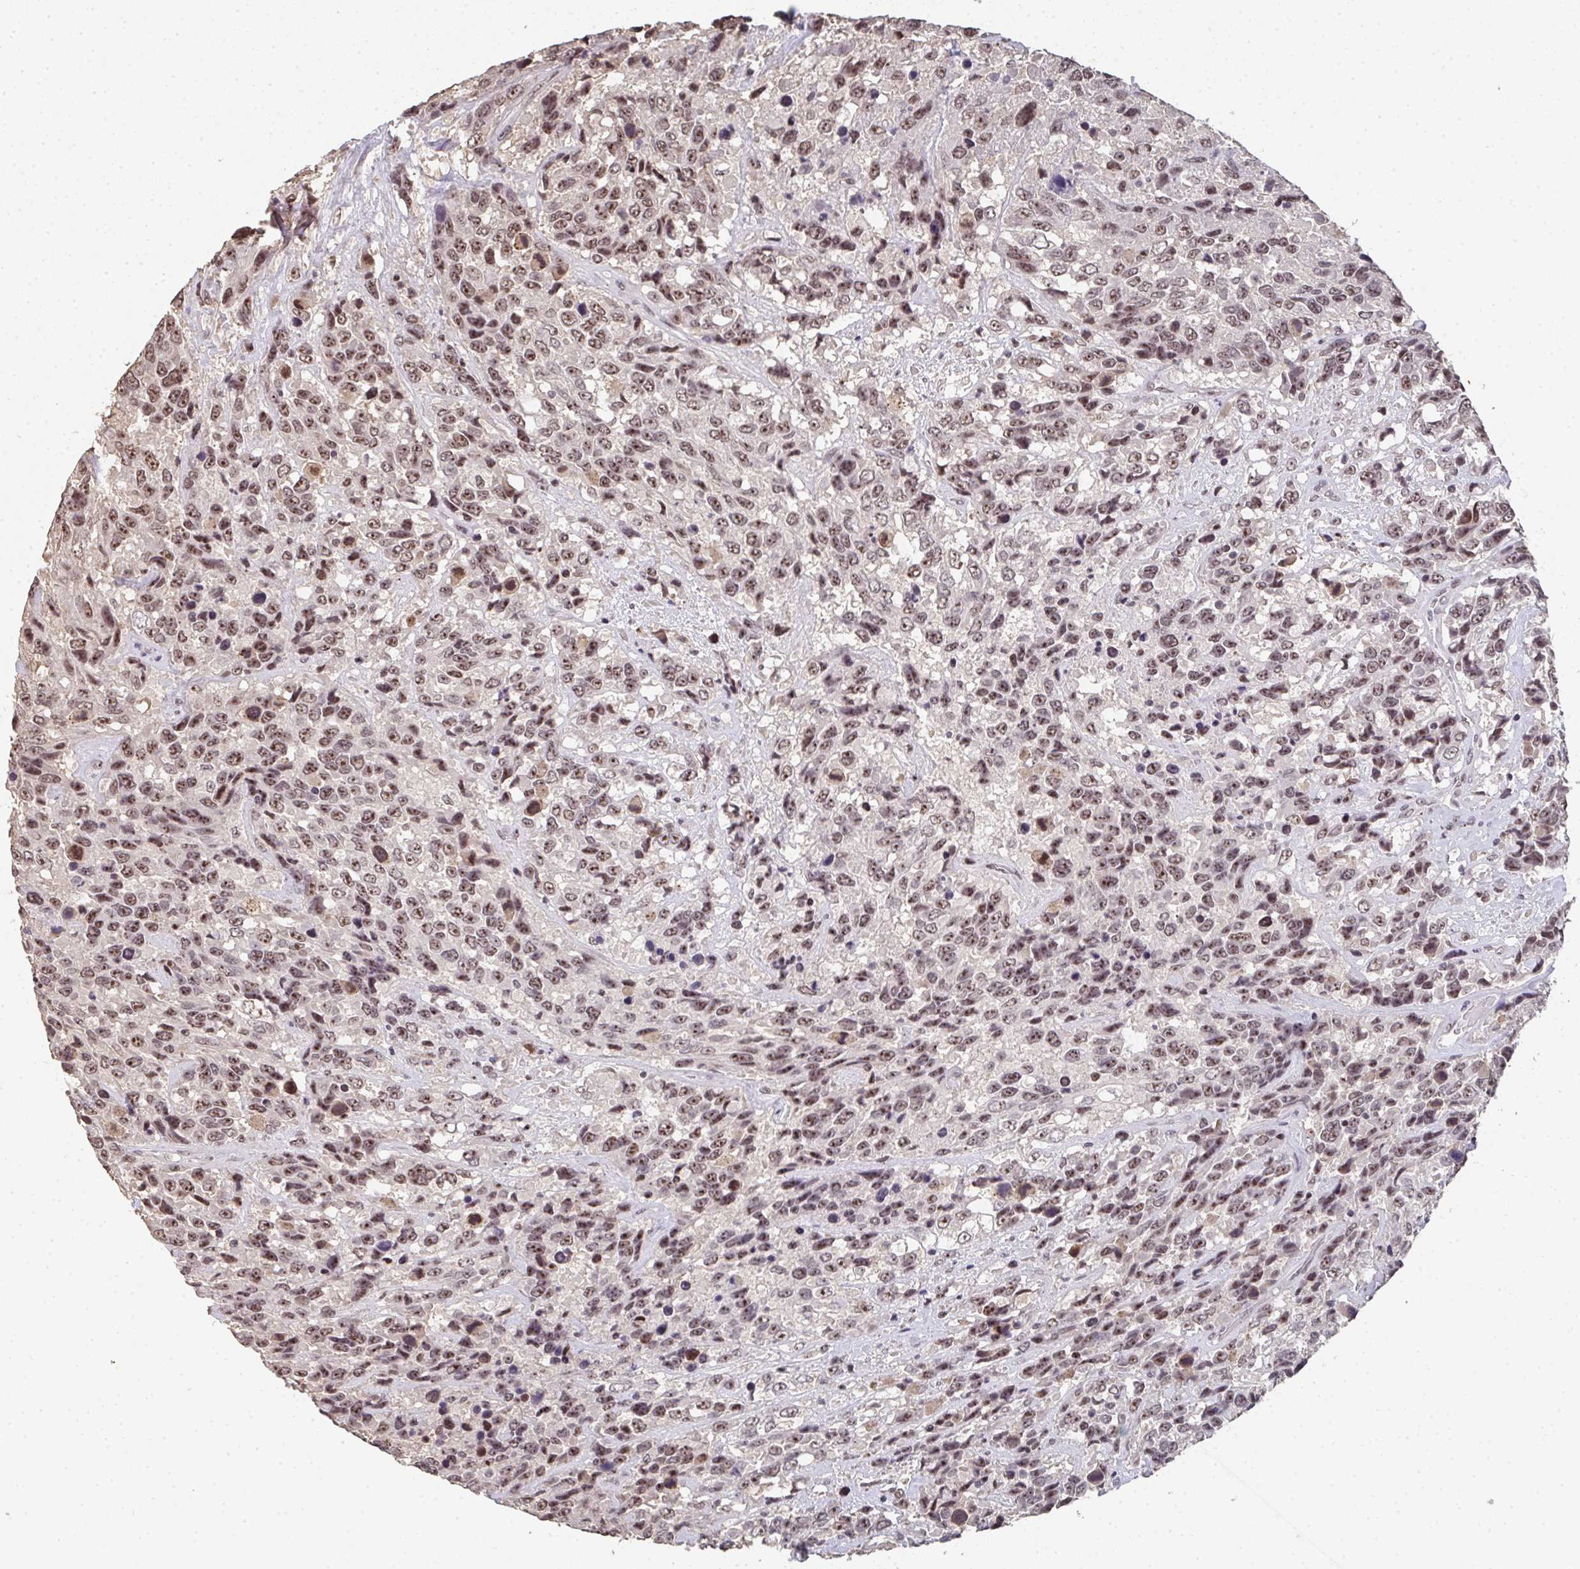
{"staining": {"intensity": "moderate", "quantity": ">75%", "location": "nuclear"}, "tissue": "urothelial cancer", "cell_type": "Tumor cells", "image_type": "cancer", "snomed": [{"axis": "morphology", "description": "Urothelial carcinoma, High grade"}, {"axis": "topography", "description": "Urinary bladder"}], "caption": "Tumor cells demonstrate moderate nuclear expression in approximately >75% of cells in urothelial cancer.", "gene": "DKC1", "patient": {"sex": "female", "age": 70}}